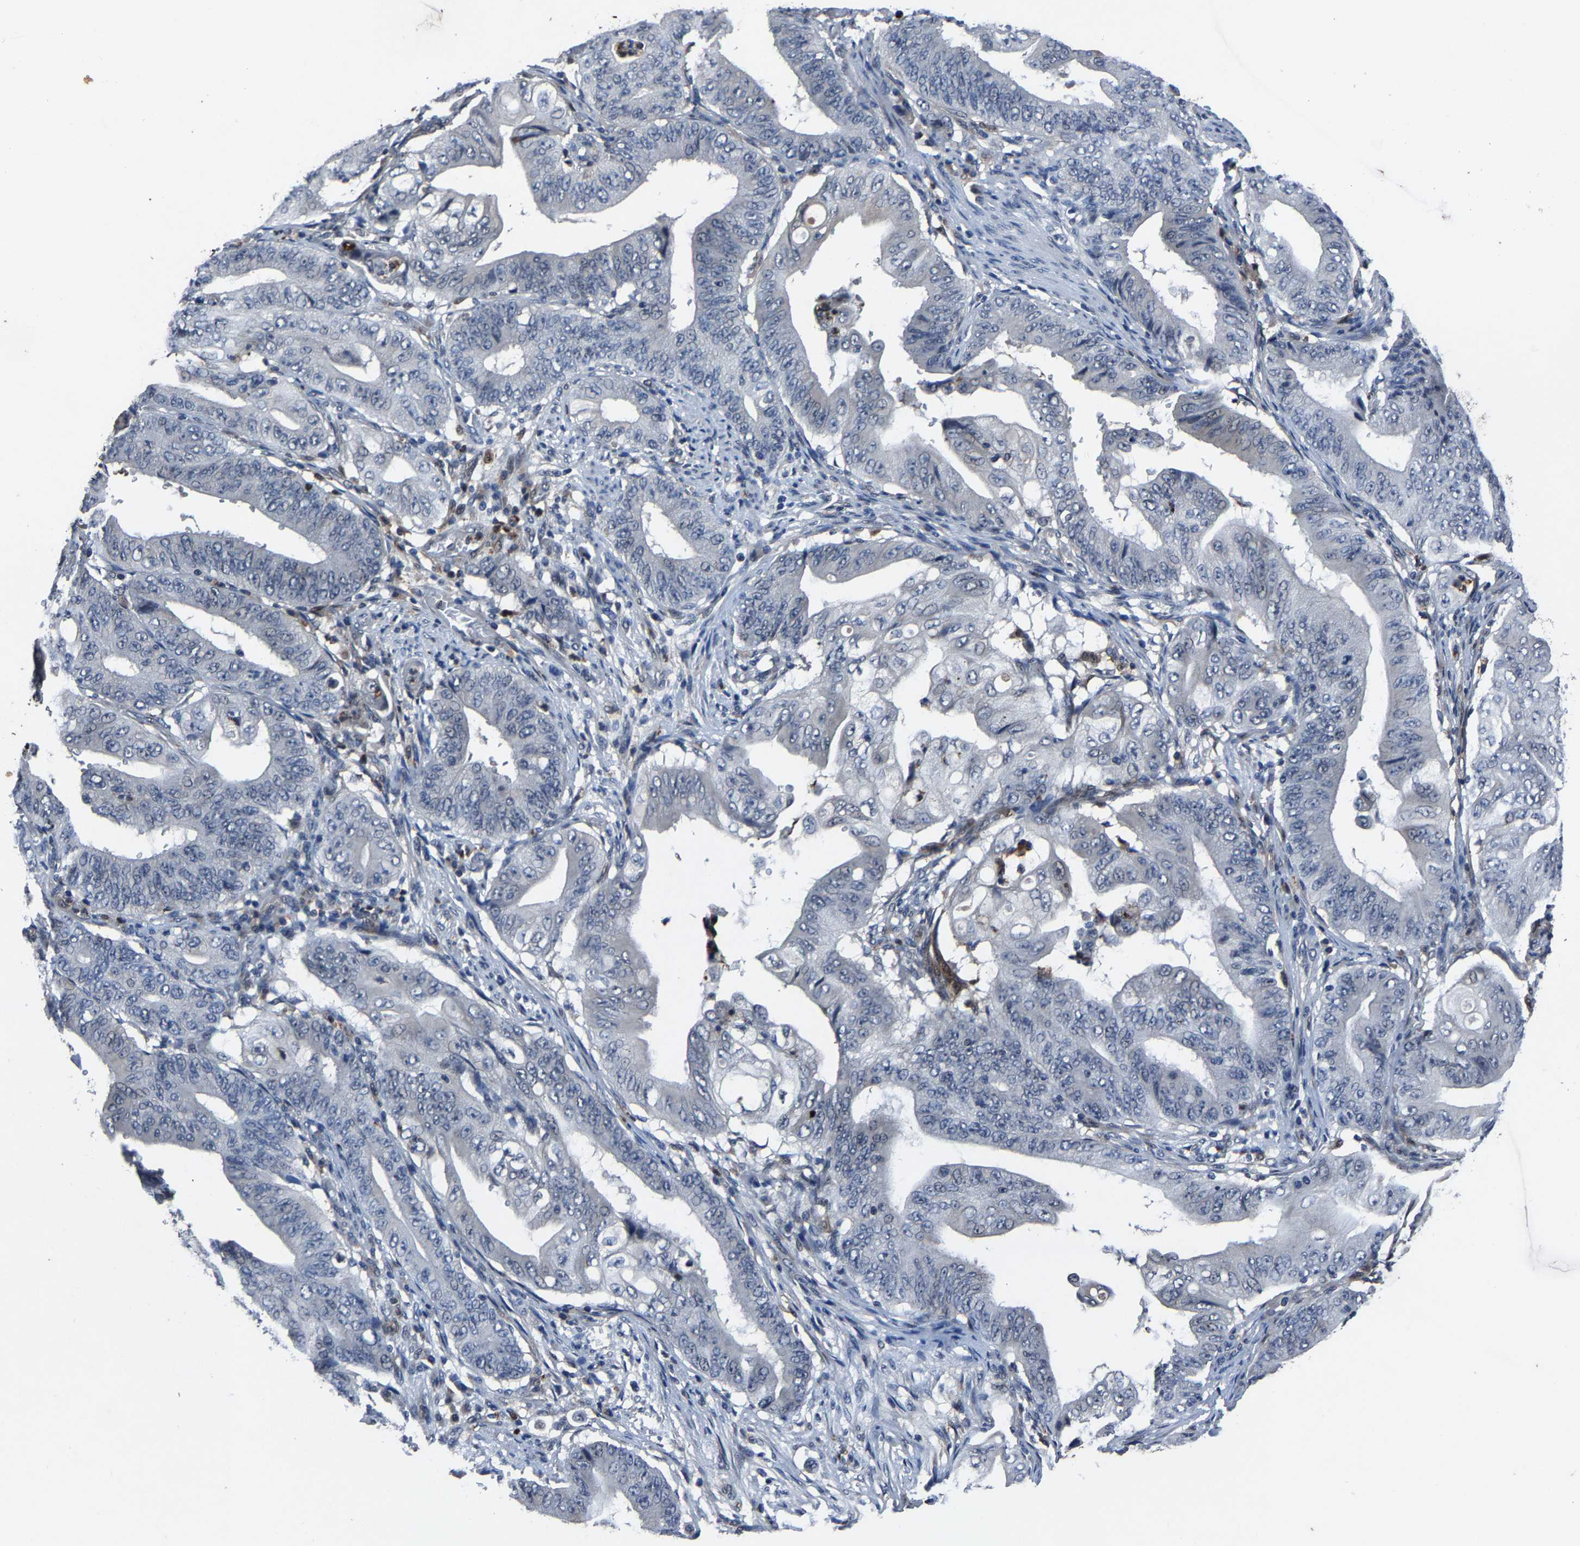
{"staining": {"intensity": "negative", "quantity": "none", "location": "none"}, "tissue": "stomach cancer", "cell_type": "Tumor cells", "image_type": "cancer", "snomed": [{"axis": "morphology", "description": "Adenocarcinoma, NOS"}, {"axis": "topography", "description": "Stomach"}], "caption": "IHC of adenocarcinoma (stomach) exhibits no expression in tumor cells.", "gene": "PCNX2", "patient": {"sex": "female", "age": 73}}